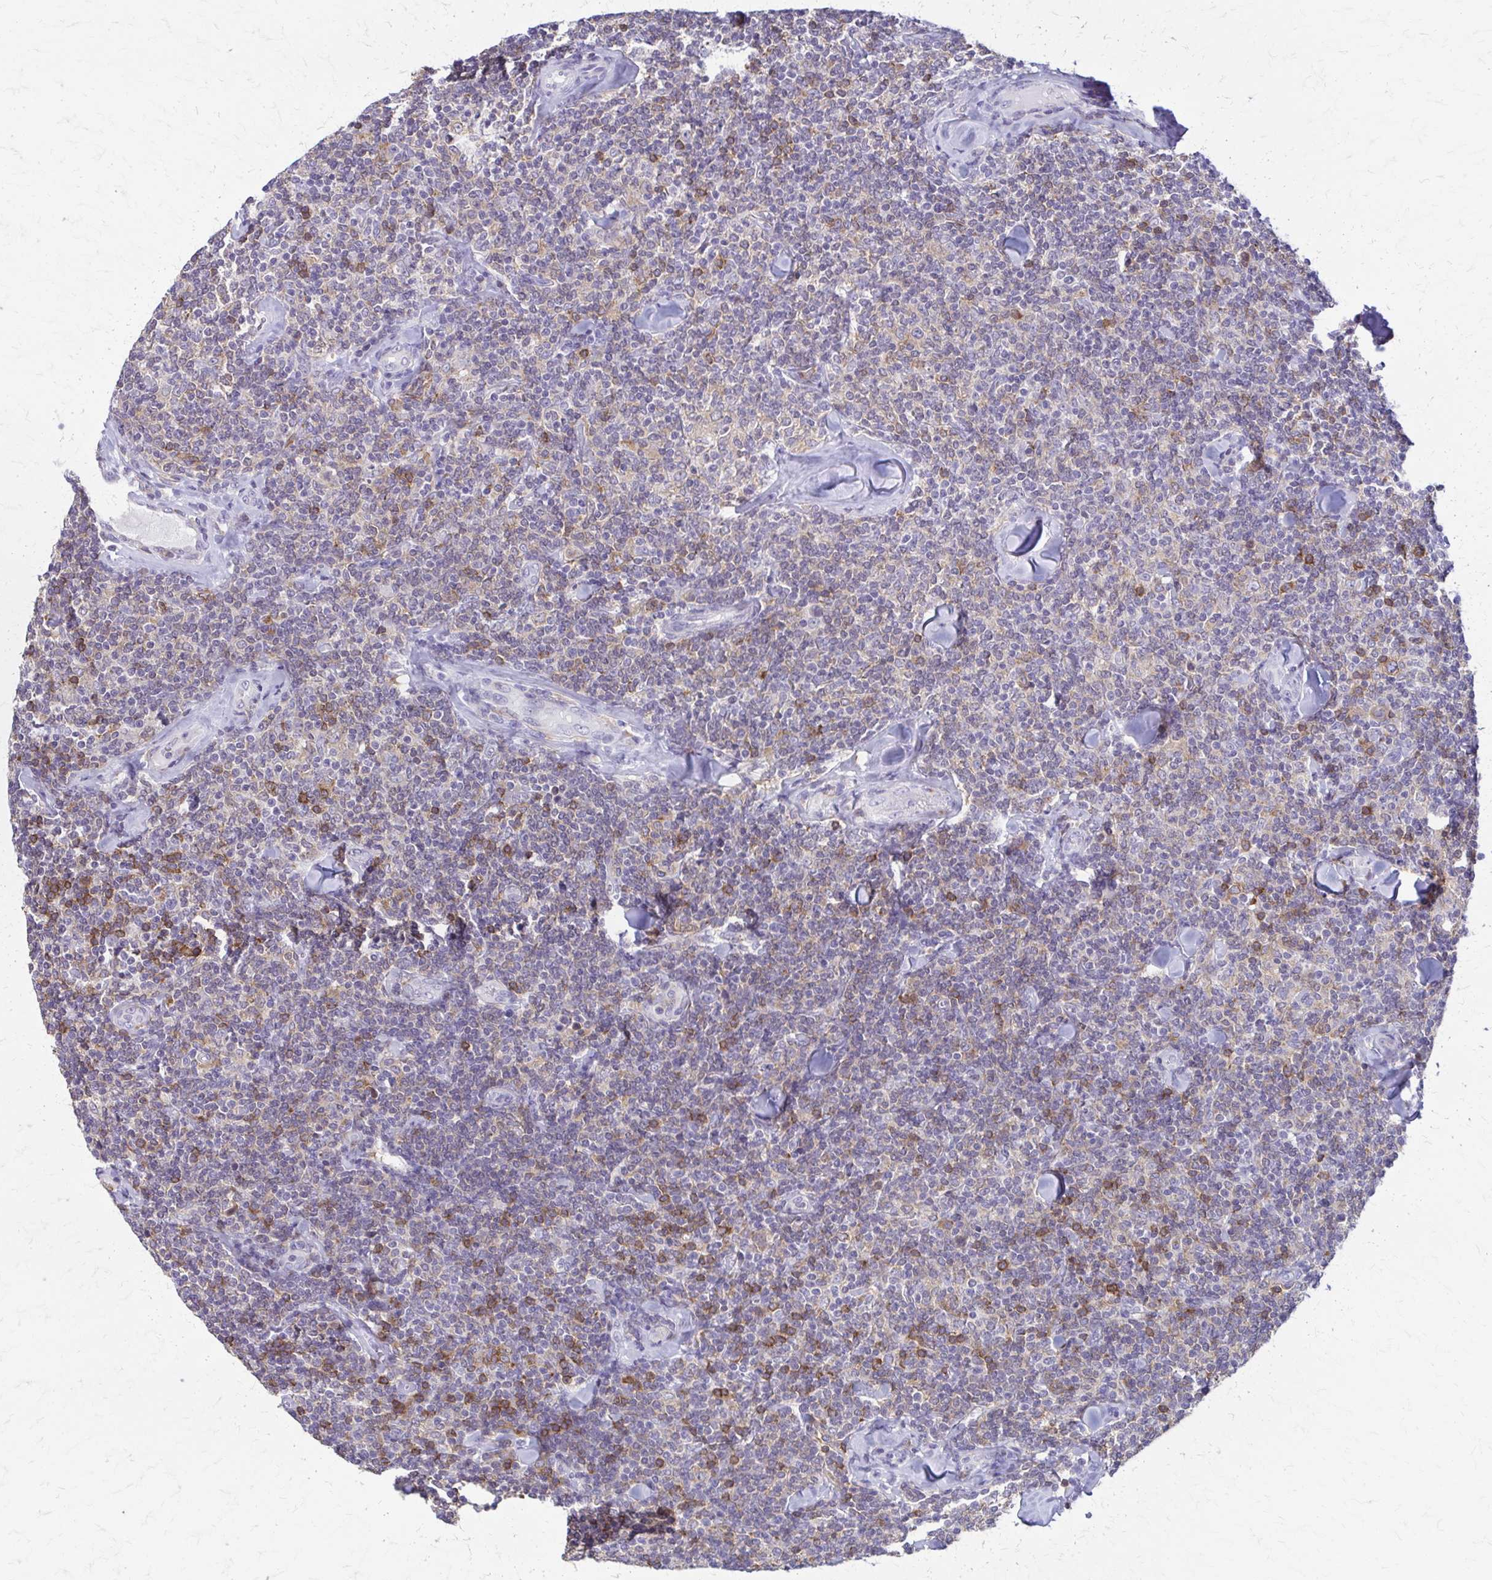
{"staining": {"intensity": "moderate", "quantity": "<25%", "location": "cytoplasmic/membranous"}, "tissue": "lymphoma", "cell_type": "Tumor cells", "image_type": "cancer", "snomed": [{"axis": "morphology", "description": "Malignant lymphoma, non-Hodgkin's type, Low grade"}, {"axis": "topography", "description": "Lymph node"}], "caption": "The photomicrograph reveals immunohistochemical staining of lymphoma. There is moderate cytoplasmic/membranous staining is present in about <25% of tumor cells.", "gene": "PIK3AP1", "patient": {"sex": "female", "age": 56}}